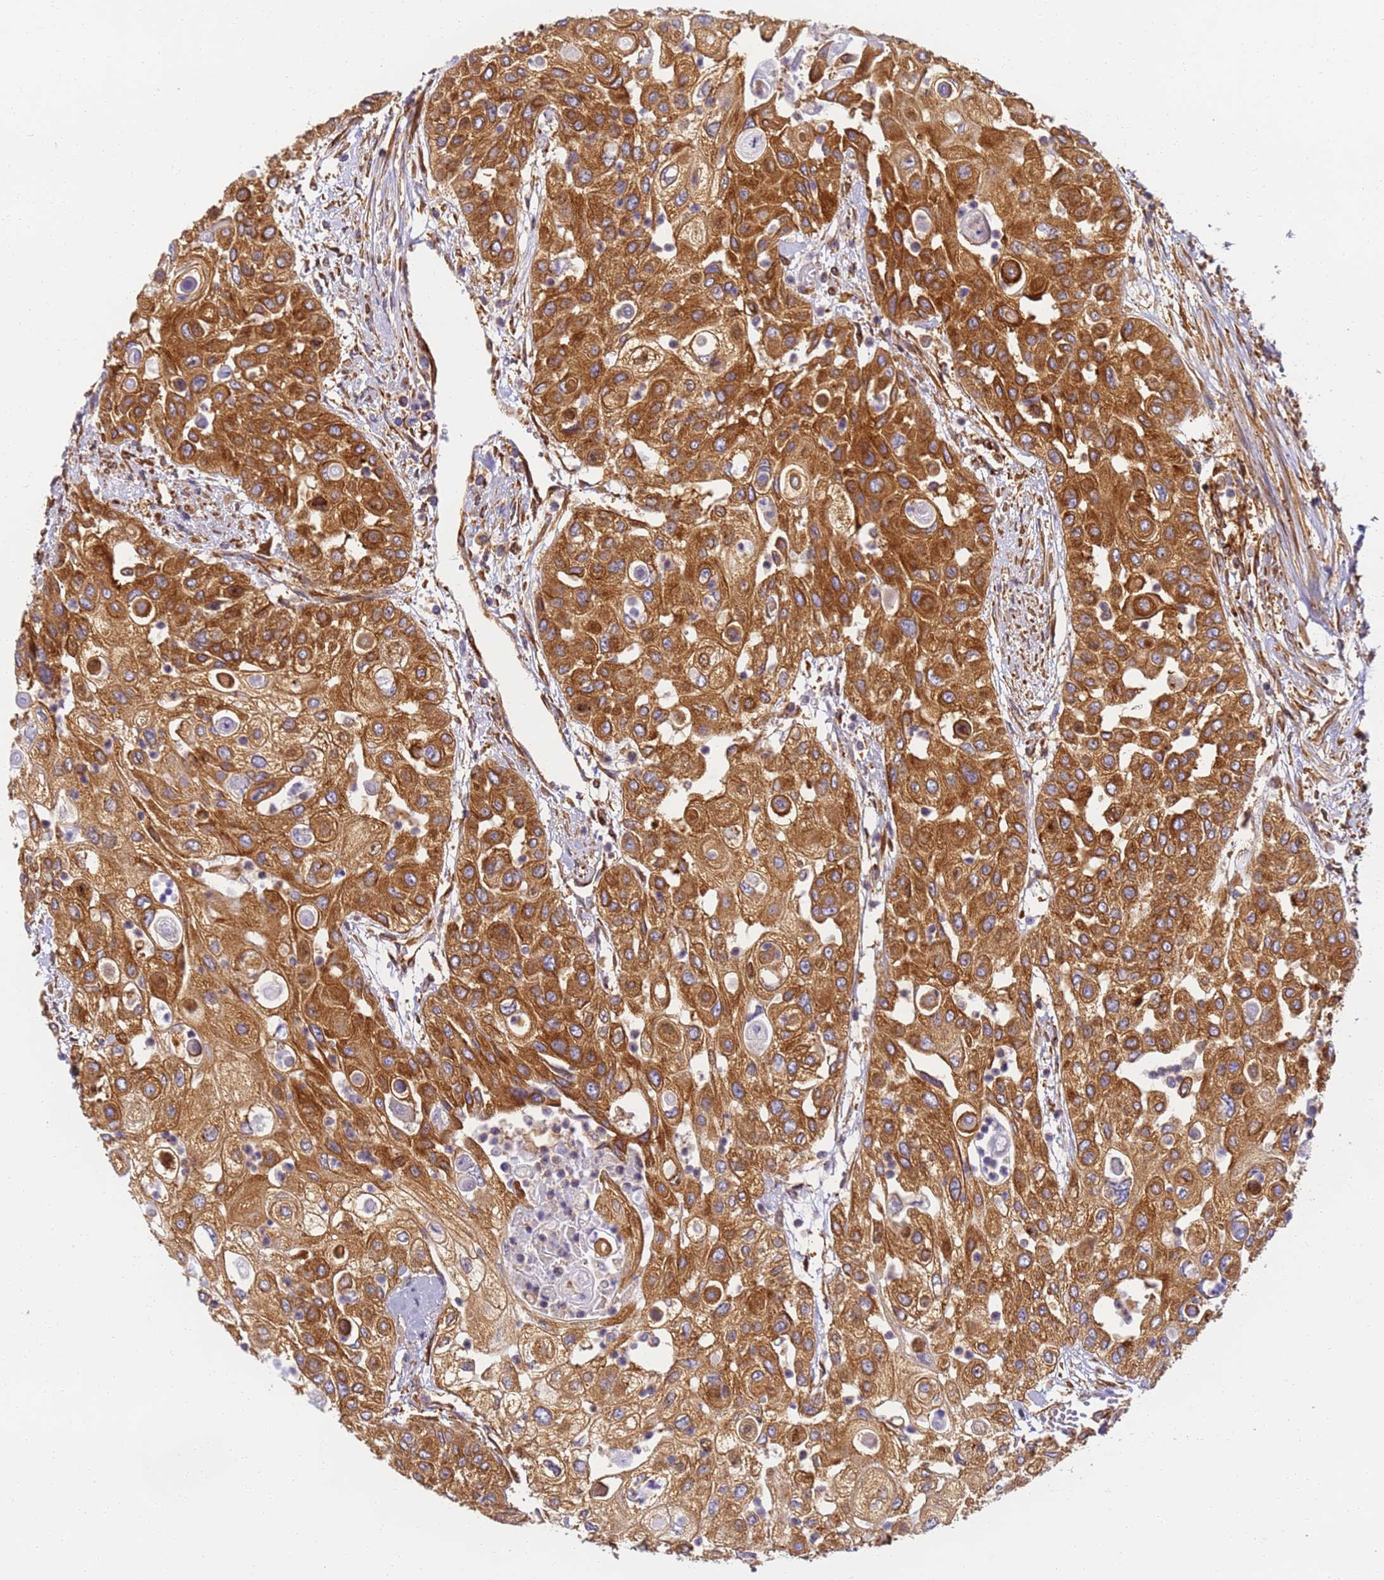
{"staining": {"intensity": "strong", "quantity": ">75%", "location": "cytoplasmic/membranous"}, "tissue": "urothelial cancer", "cell_type": "Tumor cells", "image_type": "cancer", "snomed": [{"axis": "morphology", "description": "Urothelial carcinoma, High grade"}, {"axis": "topography", "description": "Urinary bladder"}], "caption": "Urothelial carcinoma (high-grade) stained for a protein shows strong cytoplasmic/membranous positivity in tumor cells. (Stains: DAB (3,3'-diaminobenzidine) in brown, nuclei in blue, Microscopy: brightfield microscopy at high magnification).", "gene": "DYNC1I2", "patient": {"sex": "female", "age": 79}}